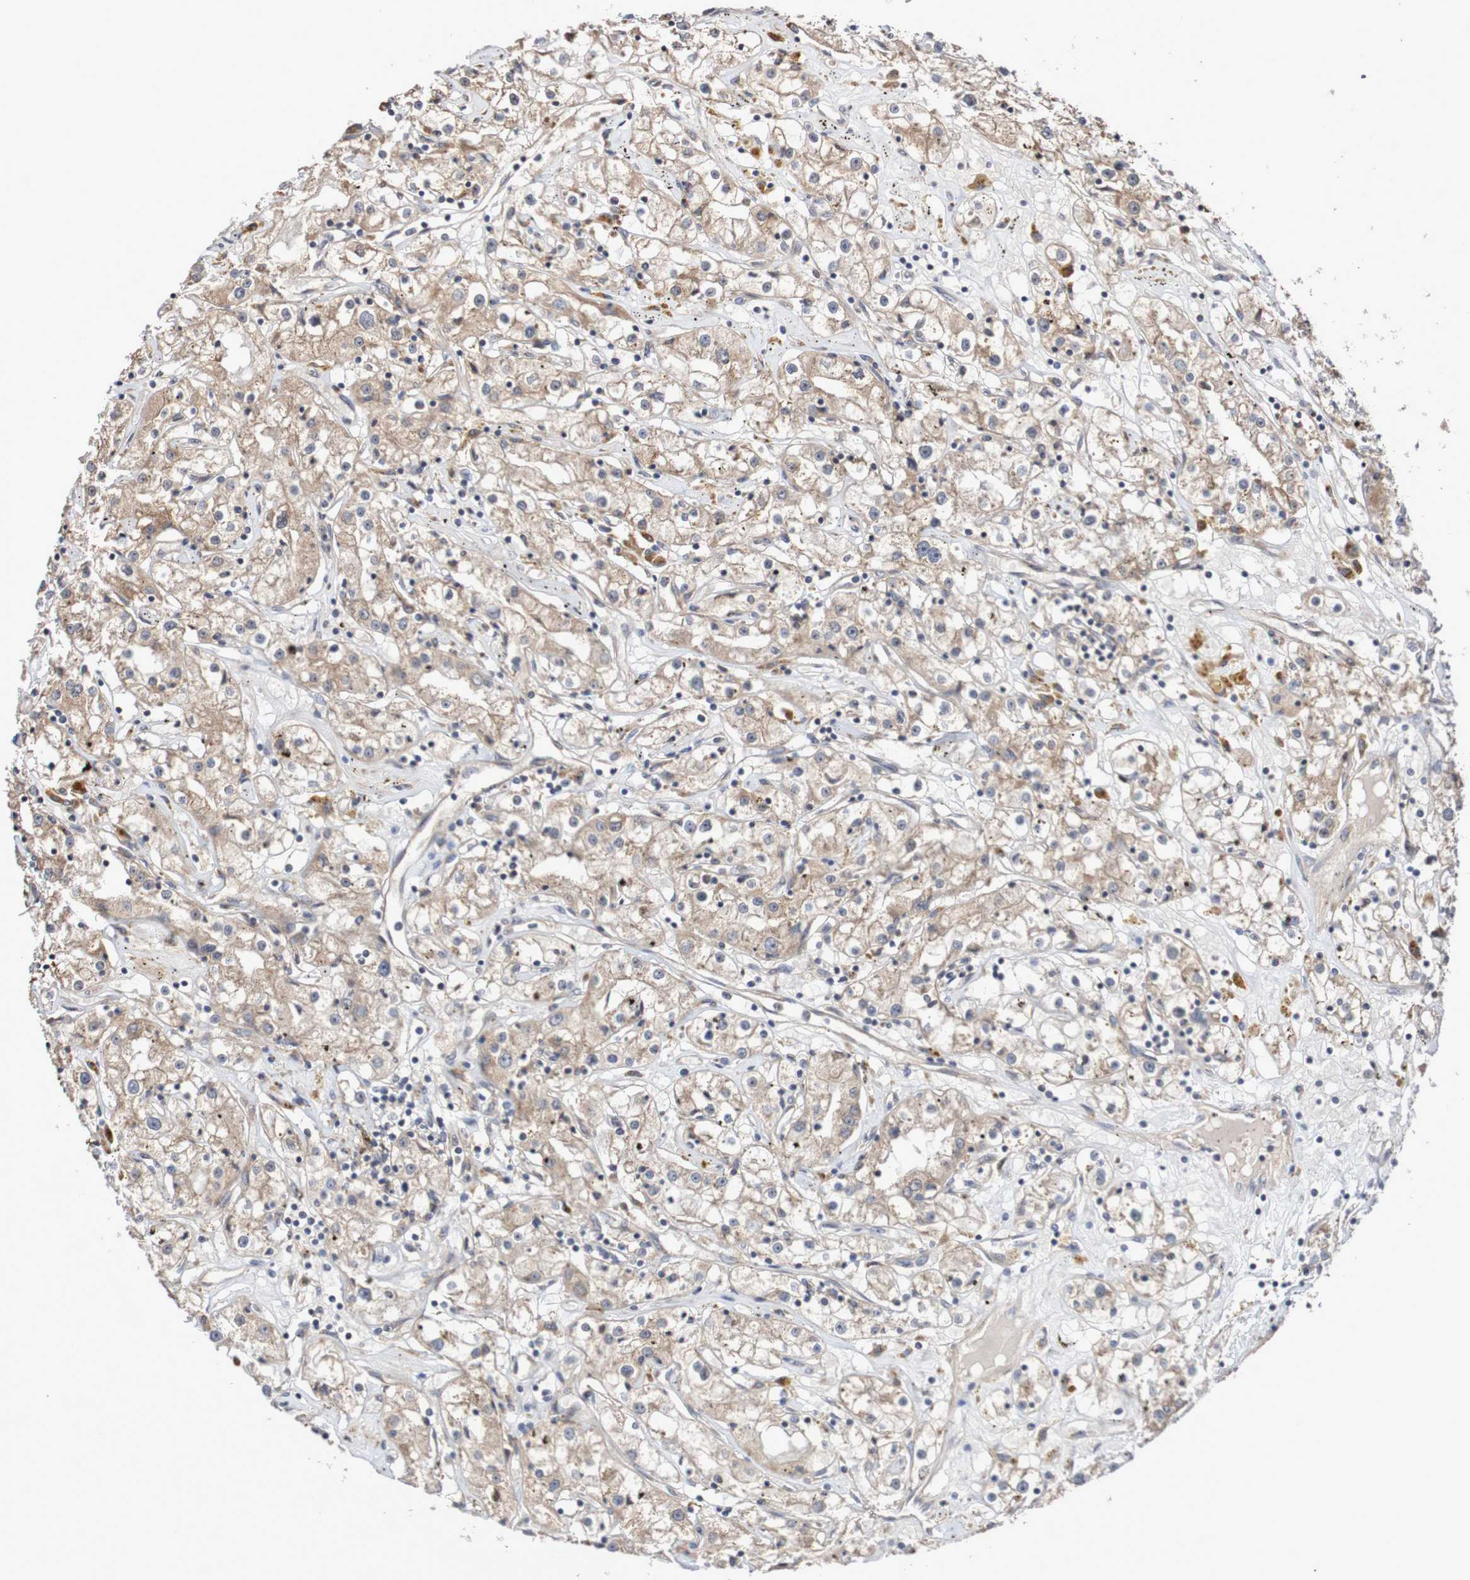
{"staining": {"intensity": "moderate", "quantity": ">75%", "location": "cytoplasmic/membranous"}, "tissue": "renal cancer", "cell_type": "Tumor cells", "image_type": "cancer", "snomed": [{"axis": "morphology", "description": "Adenocarcinoma, NOS"}, {"axis": "topography", "description": "Kidney"}], "caption": "IHC image of neoplastic tissue: human adenocarcinoma (renal) stained using immunohistochemistry (IHC) displays medium levels of moderate protein expression localized specifically in the cytoplasmic/membranous of tumor cells, appearing as a cytoplasmic/membranous brown color.", "gene": "PHPT1", "patient": {"sex": "male", "age": 56}}